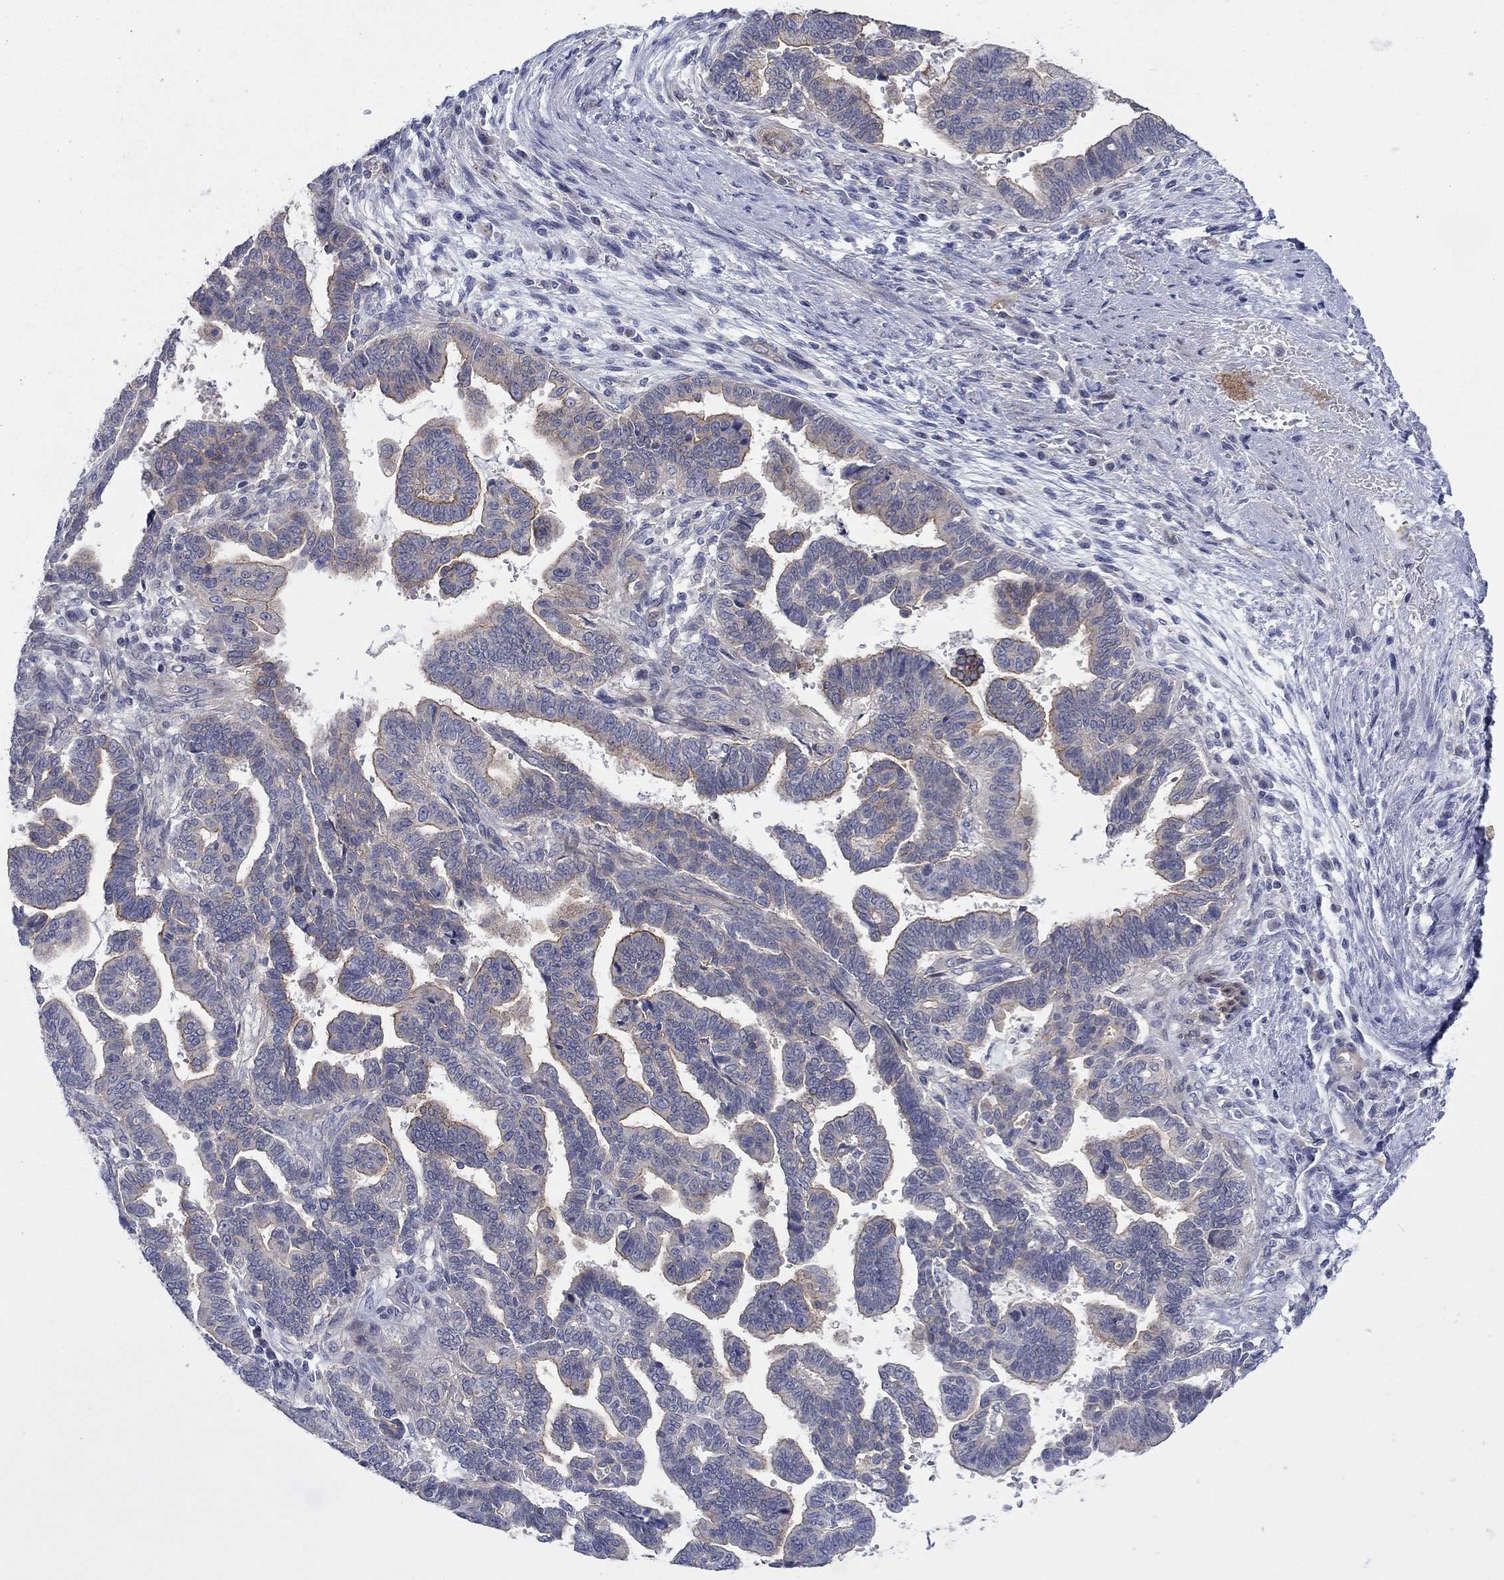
{"staining": {"intensity": "moderate", "quantity": "<25%", "location": "cytoplasmic/membranous"}, "tissue": "stomach cancer", "cell_type": "Tumor cells", "image_type": "cancer", "snomed": [{"axis": "morphology", "description": "Adenocarcinoma, NOS"}, {"axis": "topography", "description": "Stomach"}], "caption": "Immunohistochemistry image of adenocarcinoma (stomach) stained for a protein (brown), which shows low levels of moderate cytoplasmic/membranous expression in approximately <25% of tumor cells.", "gene": "TPRN", "patient": {"sex": "male", "age": 83}}